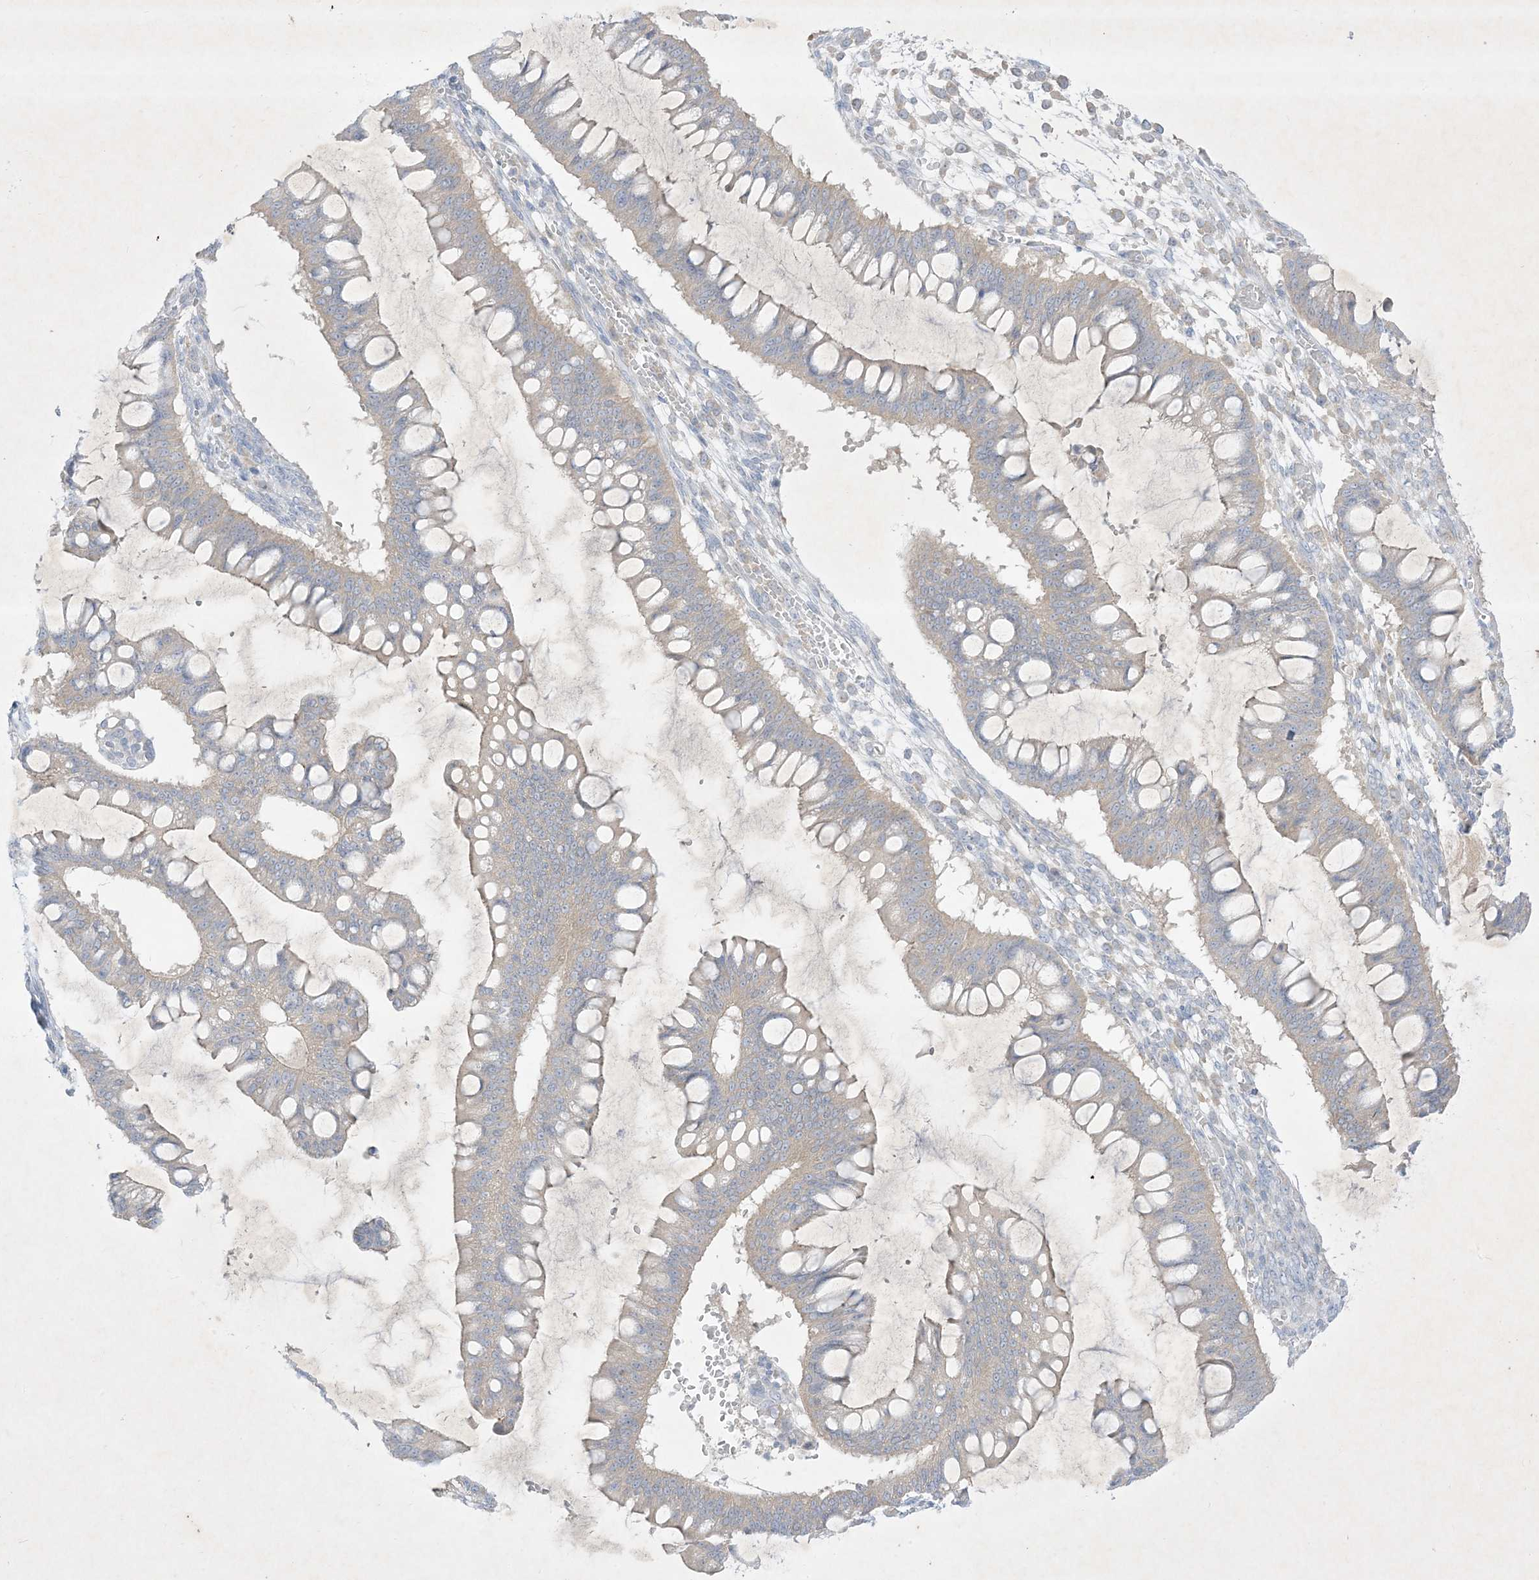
{"staining": {"intensity": "negative", "quantity": "none", "location": "none"}, "tissue": "ovarian cancer", "cell_type": "Tumor cells", "image_type": "cancer", "snomed": [{"axis": "morphology", "description": "Cystadenocarcinoma, mucinous, NOS"}, {"axis": "topography", "description": "Ovary"}], "caption": "Tumor cells show no significant protein staining in ovarian cancer (mucinous cystadenocarcinoma). The staining is performed using DAB (3,3'-diaminobenzidine) brown chromogen with nuclei counter-stained in using hematoxylin.", "gene": "PLEKHA3", "patient": {"sex": "female", "age": 73}}